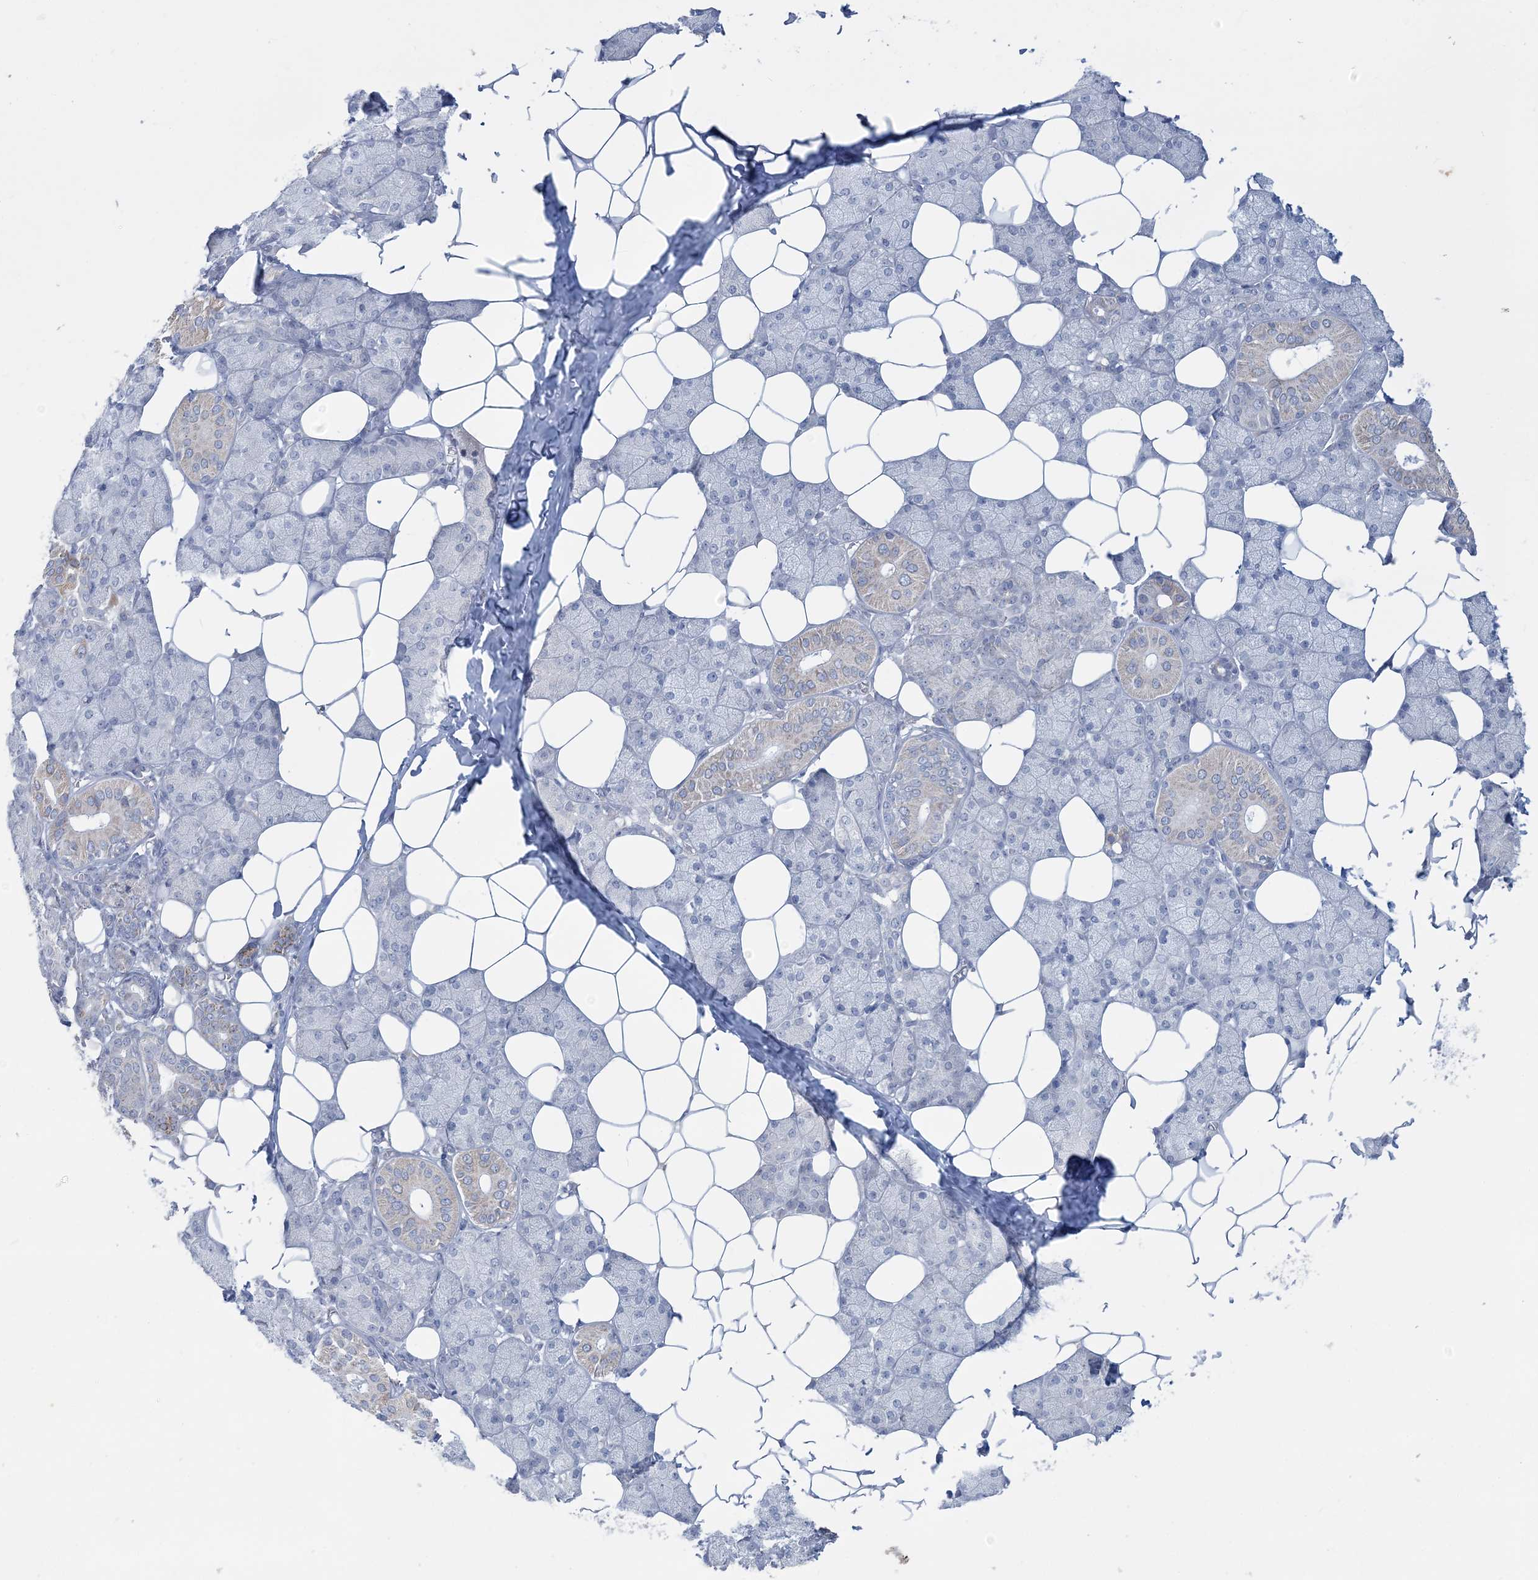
{"staining": {"intensity": "weak", "quantity": "<25%", "location": "cytoplasmic/membranous"}, "tissue": "salivary gland", "cell_type": "Glandular cells", "image_type": "normal", "snomed": [{"axis": "morphology", "description": "Normal tissue, NOS"}, {"axis": "topography", "description": "Salivary gland"}], "caption": "Human salivary gland stained for a protein using IHC exhibits no positivity in glandular cells.", "gene": "TBC1D7", "patient": {"sex": "female", "age": 33}}